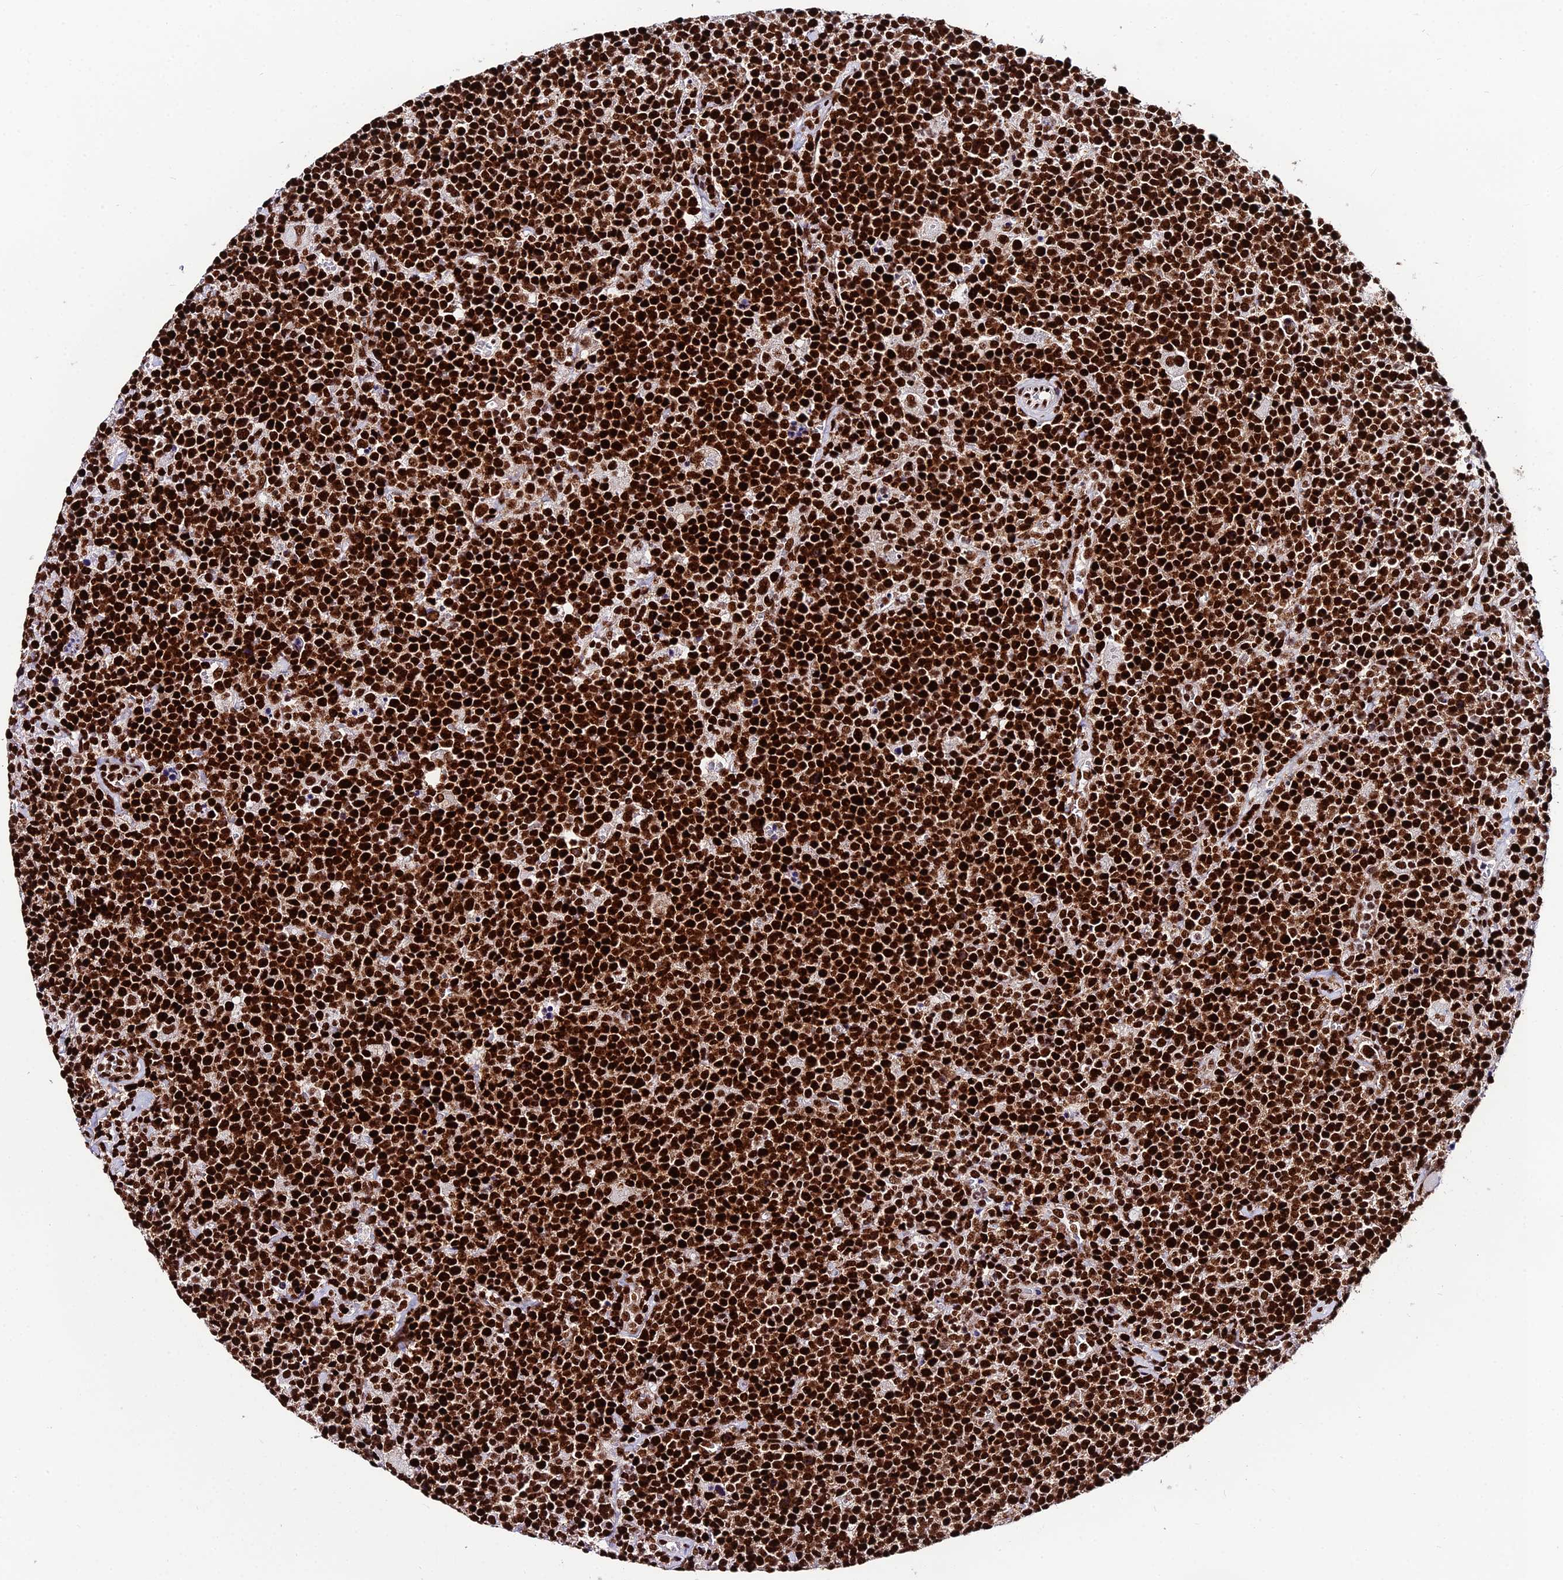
{"staining": {"intensity": "strong", "quantity": ">75%", "location": "nuclear"}, "tissue": "lymphoma", "cell_type": "Tumor cells", "image_type": "cancer", "snomed": [{"axis": "morphology", "description": "Malignant lymphoma, non-Hodgkin's type, High grade"}, {"axis": "topography", "description": "Lymph node"}], "caption": "Immunohistochemical staining of lymphoma shows high levels of strong nuclear positivity in about >75% of tumor cells. The protein is shown in brown color, while the nuclei are stained blue.", "gene": "HNRNPH1", "patient": {"sex": "male", "age": 61}}